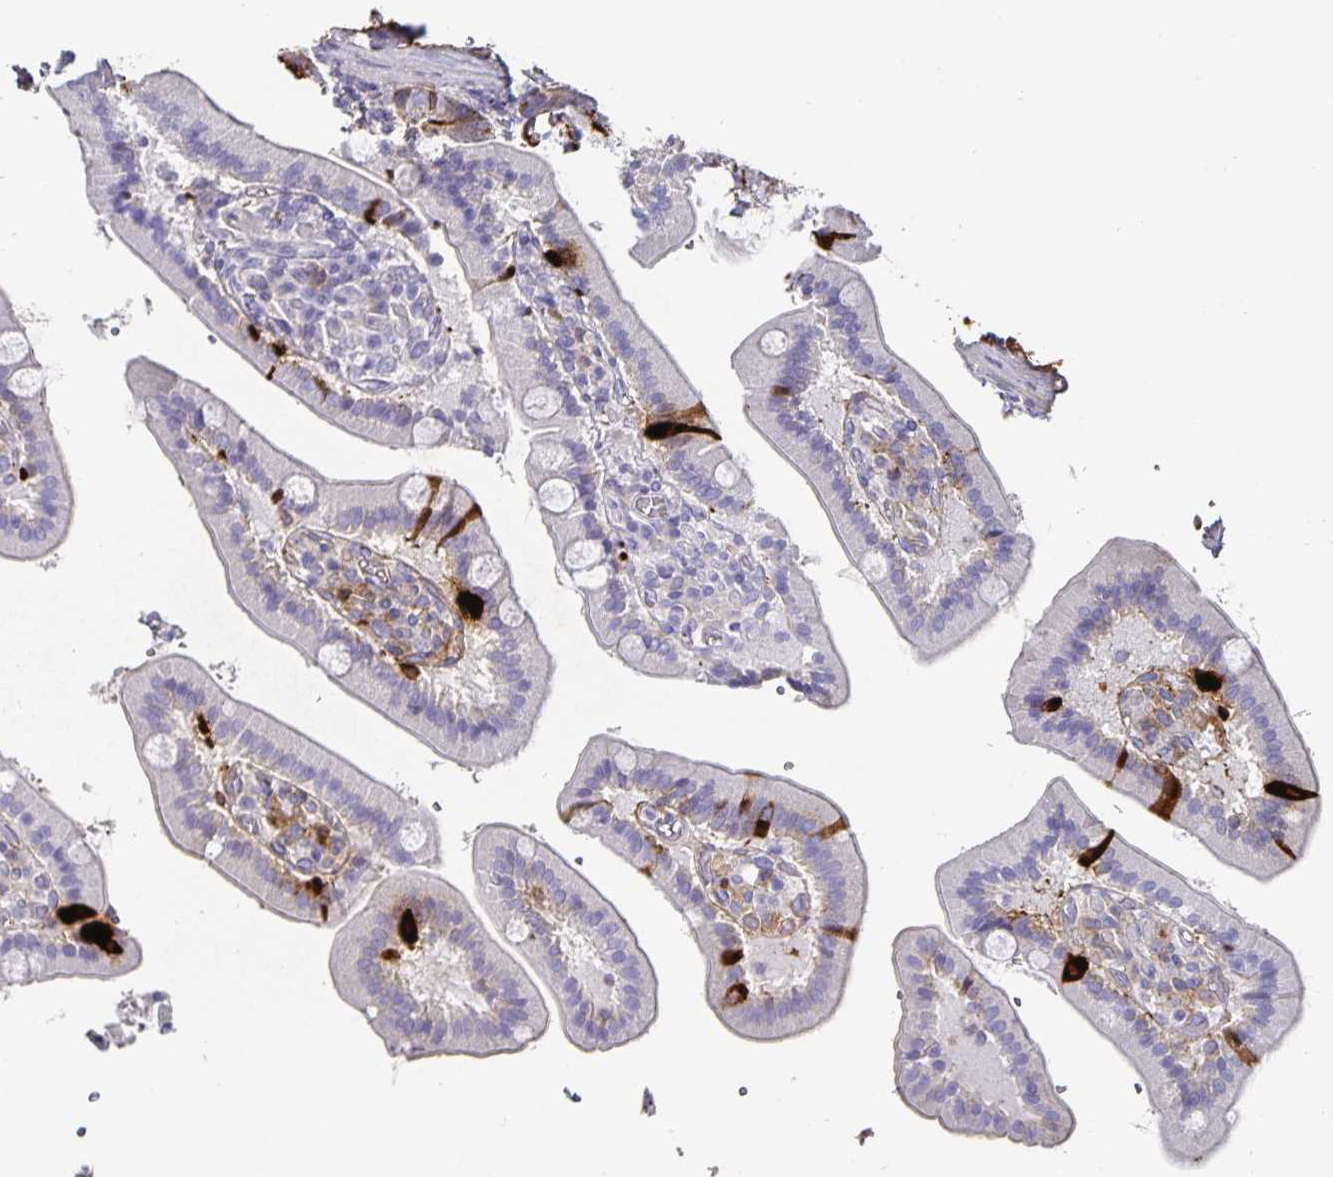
{"staining": {"intensity": "strong", "quantity": "<25%", "location": "cytoplasmic/membranous"}, "tissue": "duodenum", "cell_type": "Glandular cells", "image_type": "normal", "snomed": [{"axis": "morphology", "description": "Normal tissue, NOS"}, {"axis": "topography", "description": "Duodenum"}], "caption": "IHC histopathology image of normal human duodenum stained for a protein (brown), which displays medium levels of strong cytoplasmic/membranous staining in approximately <25% of glandular cells.", "gene": "CHGA", "patient": {"sex": "female", "age": 62}}